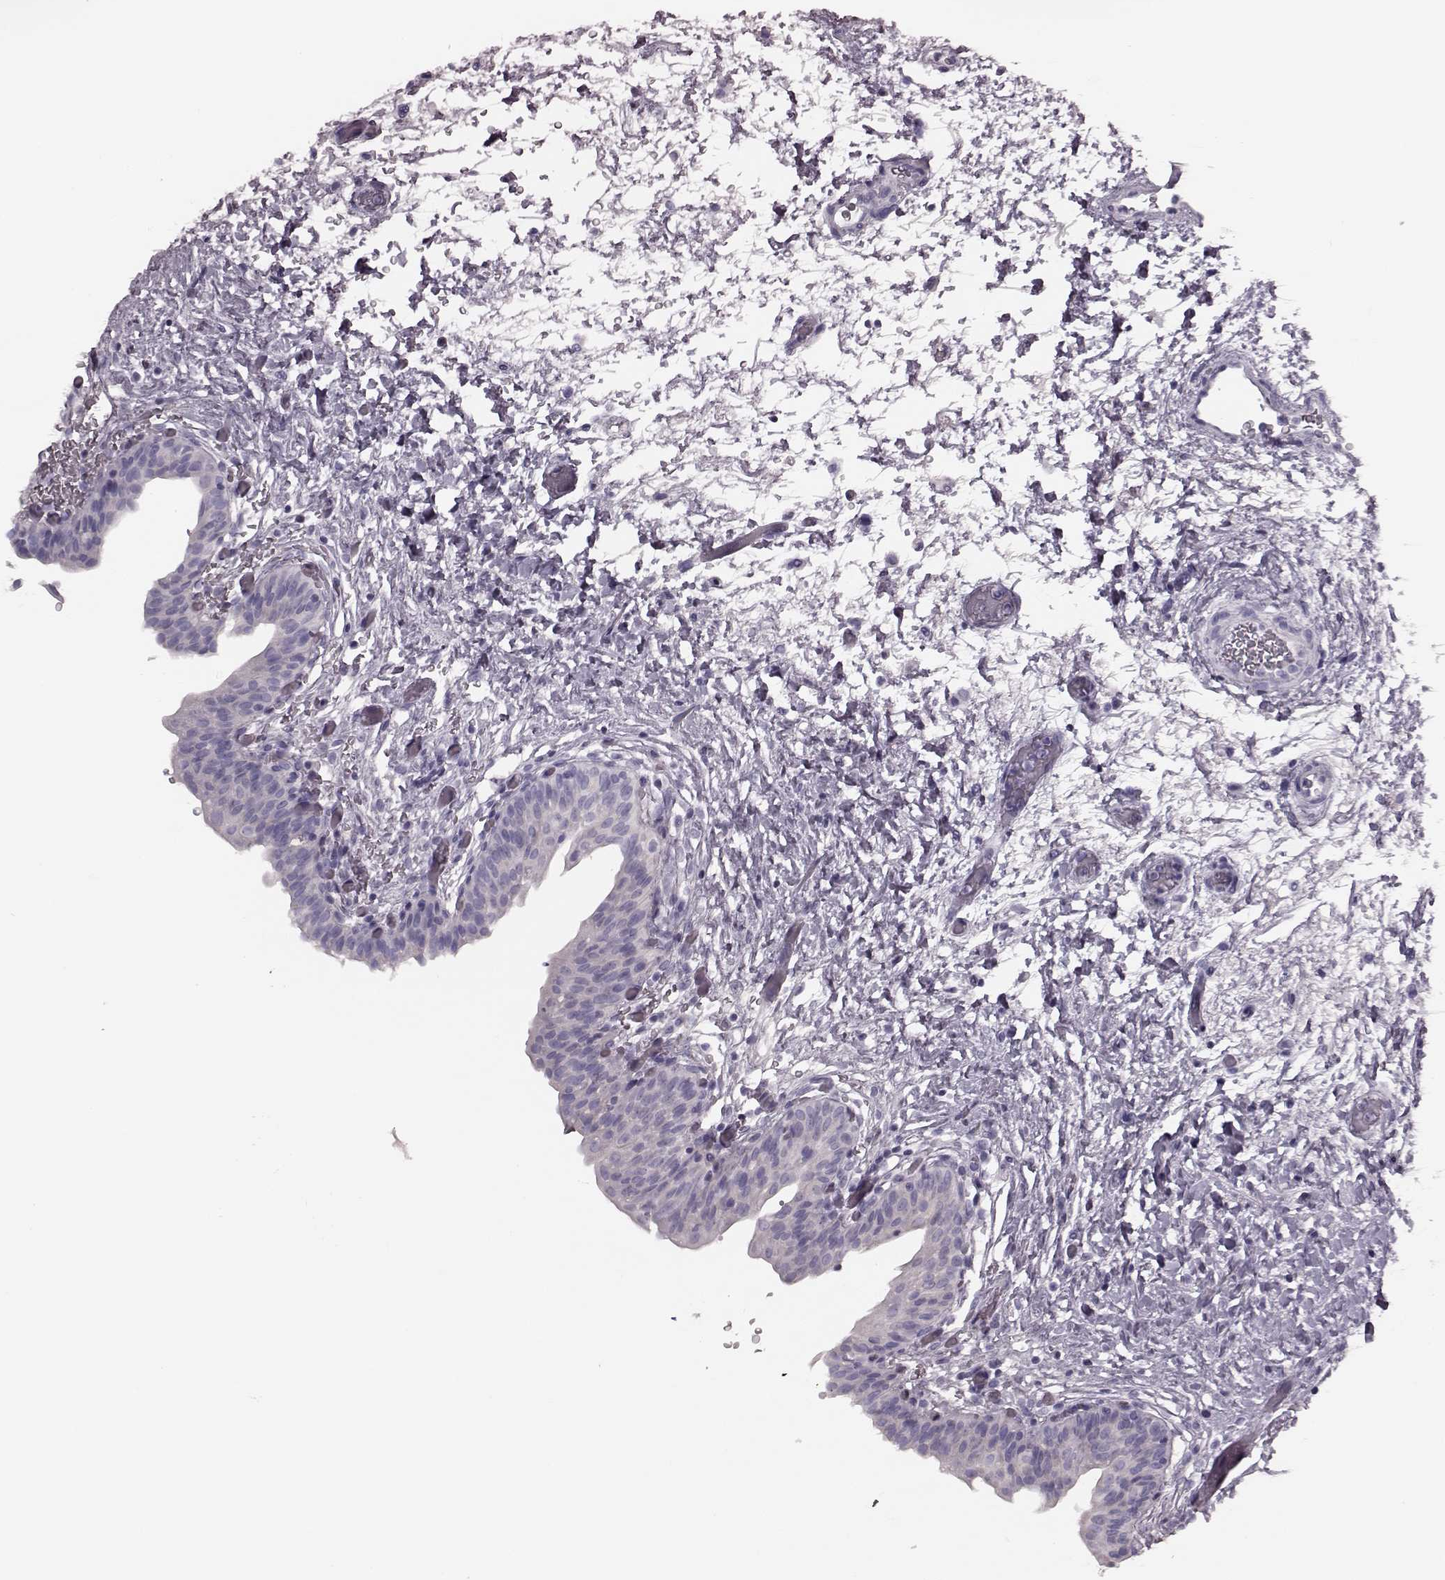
{"staining": {"intensity": "negative", "quantity": "none", "location": "none"}, "tissue": "urinary bladder", "cell_type": "Urothelial cells", "image_type": "normal", "snomed": [{"axis": "morphology", "description": "Normal tissue, NOS"}, {"axis": "topography", "description": "Urinary bladder"}], "caption": "A histopathology image of human urinary bladder is negative for staining in urothelial cells. (Stains: DAB (3,3'-diaminobenzidine) IHC with hematoxylin counter stain, Microscopy: brightfield microscopy at high magnification).", "gene": "TRPM1", "patient": {"sex": "male", "age": 69}}